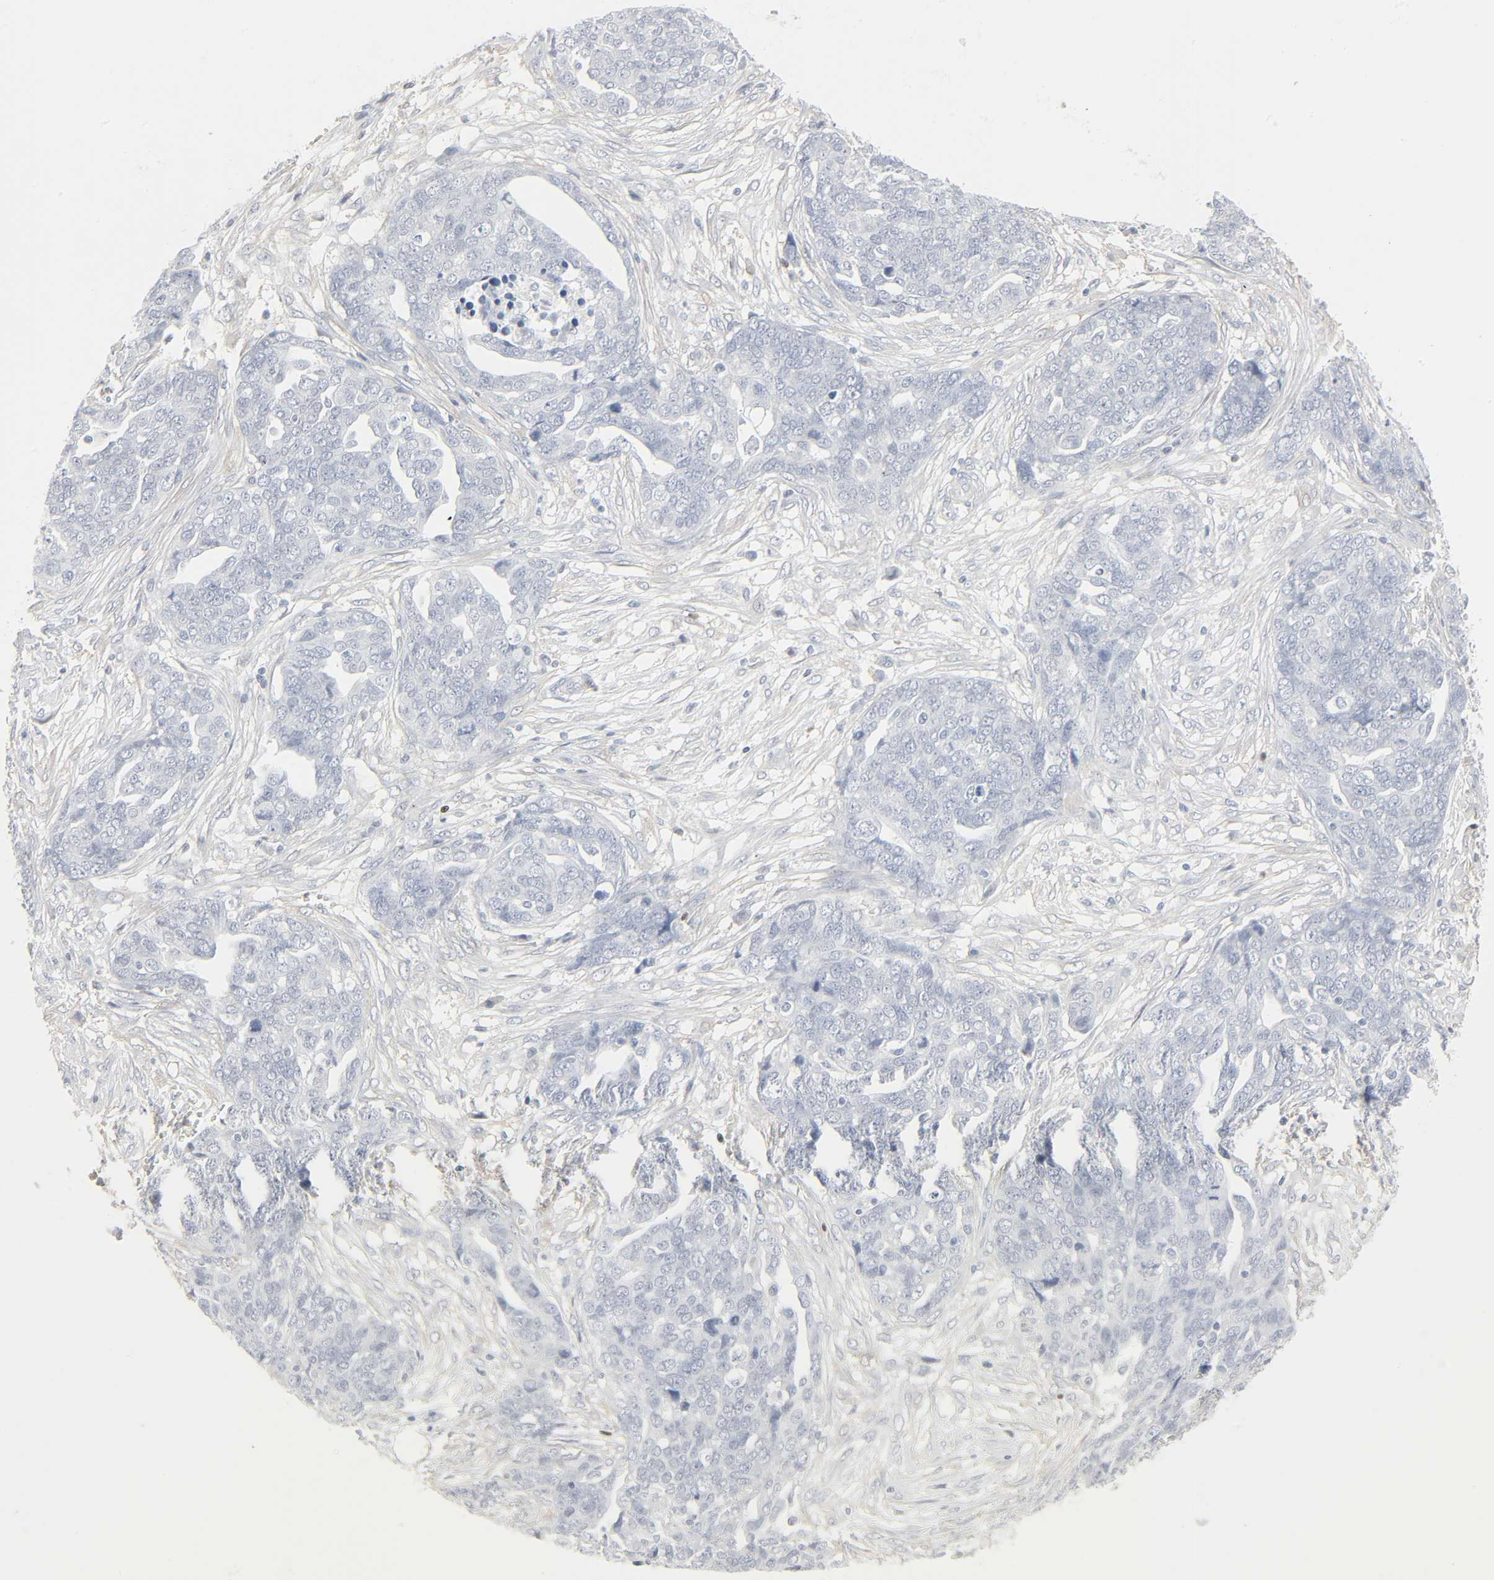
{"staining": {"intensity": "negative", "quantity": "none", "location": "none"}, "tissue": "ovarian cancer", "cell_type": "Tumor cells", "image_type": "cancer", "snomed": [{"axis": "morphology", "description": "Normal tissue, NOS"}, {"axis": "morphology", "description": "Cystadenocarcinoma, serous, NOS"}, {"axis": "topography", "description": "Fallopian tube"}, {"axis": "topography", "description": "Ovary"}], "caption": "Ovarian cancer (serous cystadenocarcinoma) stained for a protein using IHC displays no positivity tumor cells.", "gene": "ZBTB16", "patient": {"sex": "female", "age": 56}}